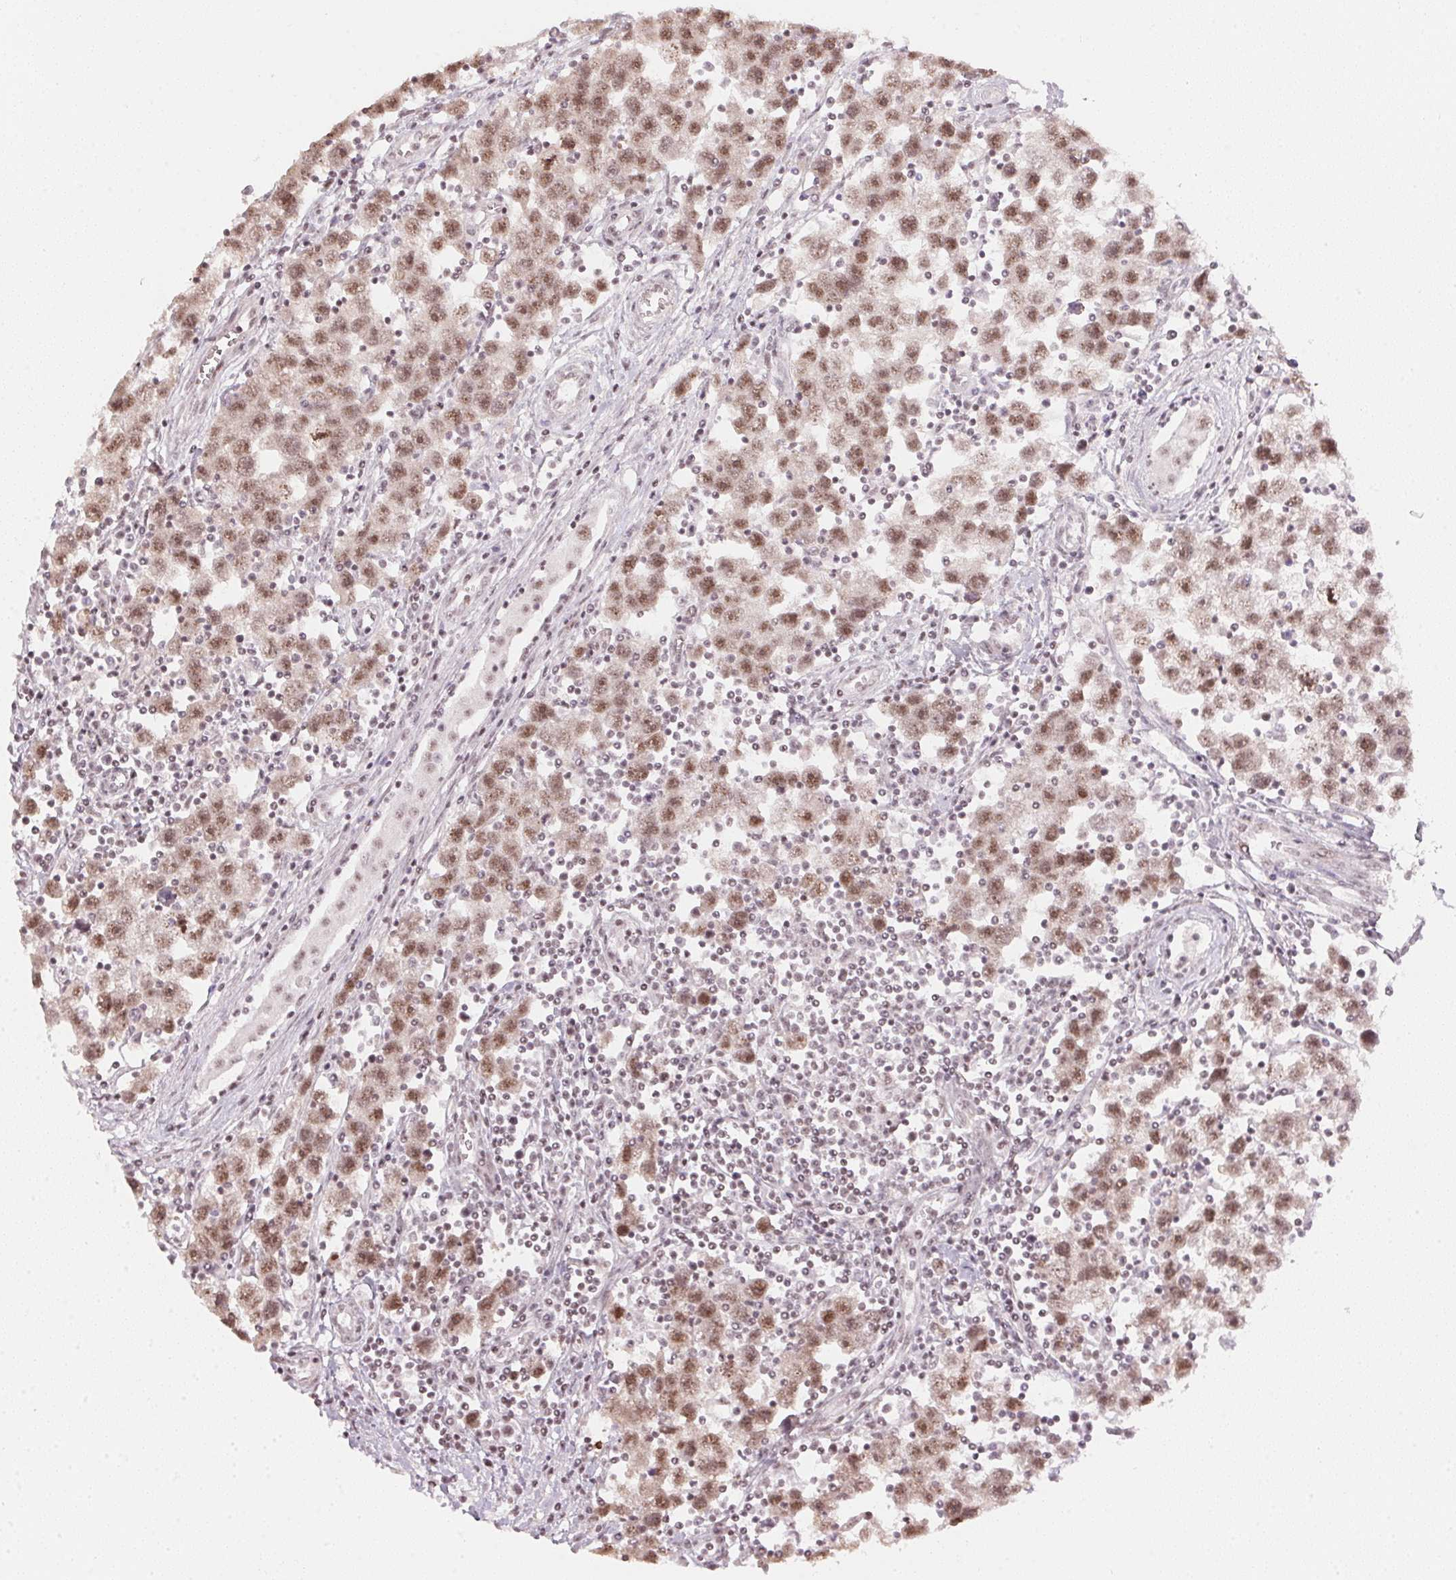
{"staining": {"intensity": "moderate", "quantity": ">75%", "location": "nuclear"}, "tissue": "testis cancer", "cell_type": "Tumor cells", "image_type": "cancer", "snomed": [{"axis": "morphology", "description": "Seminoma, NOS"}, {"axis": "topography", "description": "Testis"}], "caption": "IHC staining of testis cancer (seminoma), which exhibits medium levels of moderate nuclear staining in about >75% of tumor cells indicating moderate nuclear protein staining. The staining was performed using DAB (brown) for protein detection and nuclei were counterstained in hematoxylin (blue).", "gene": "KAT6A", "patient": {"sex": "male", "age": 30}}